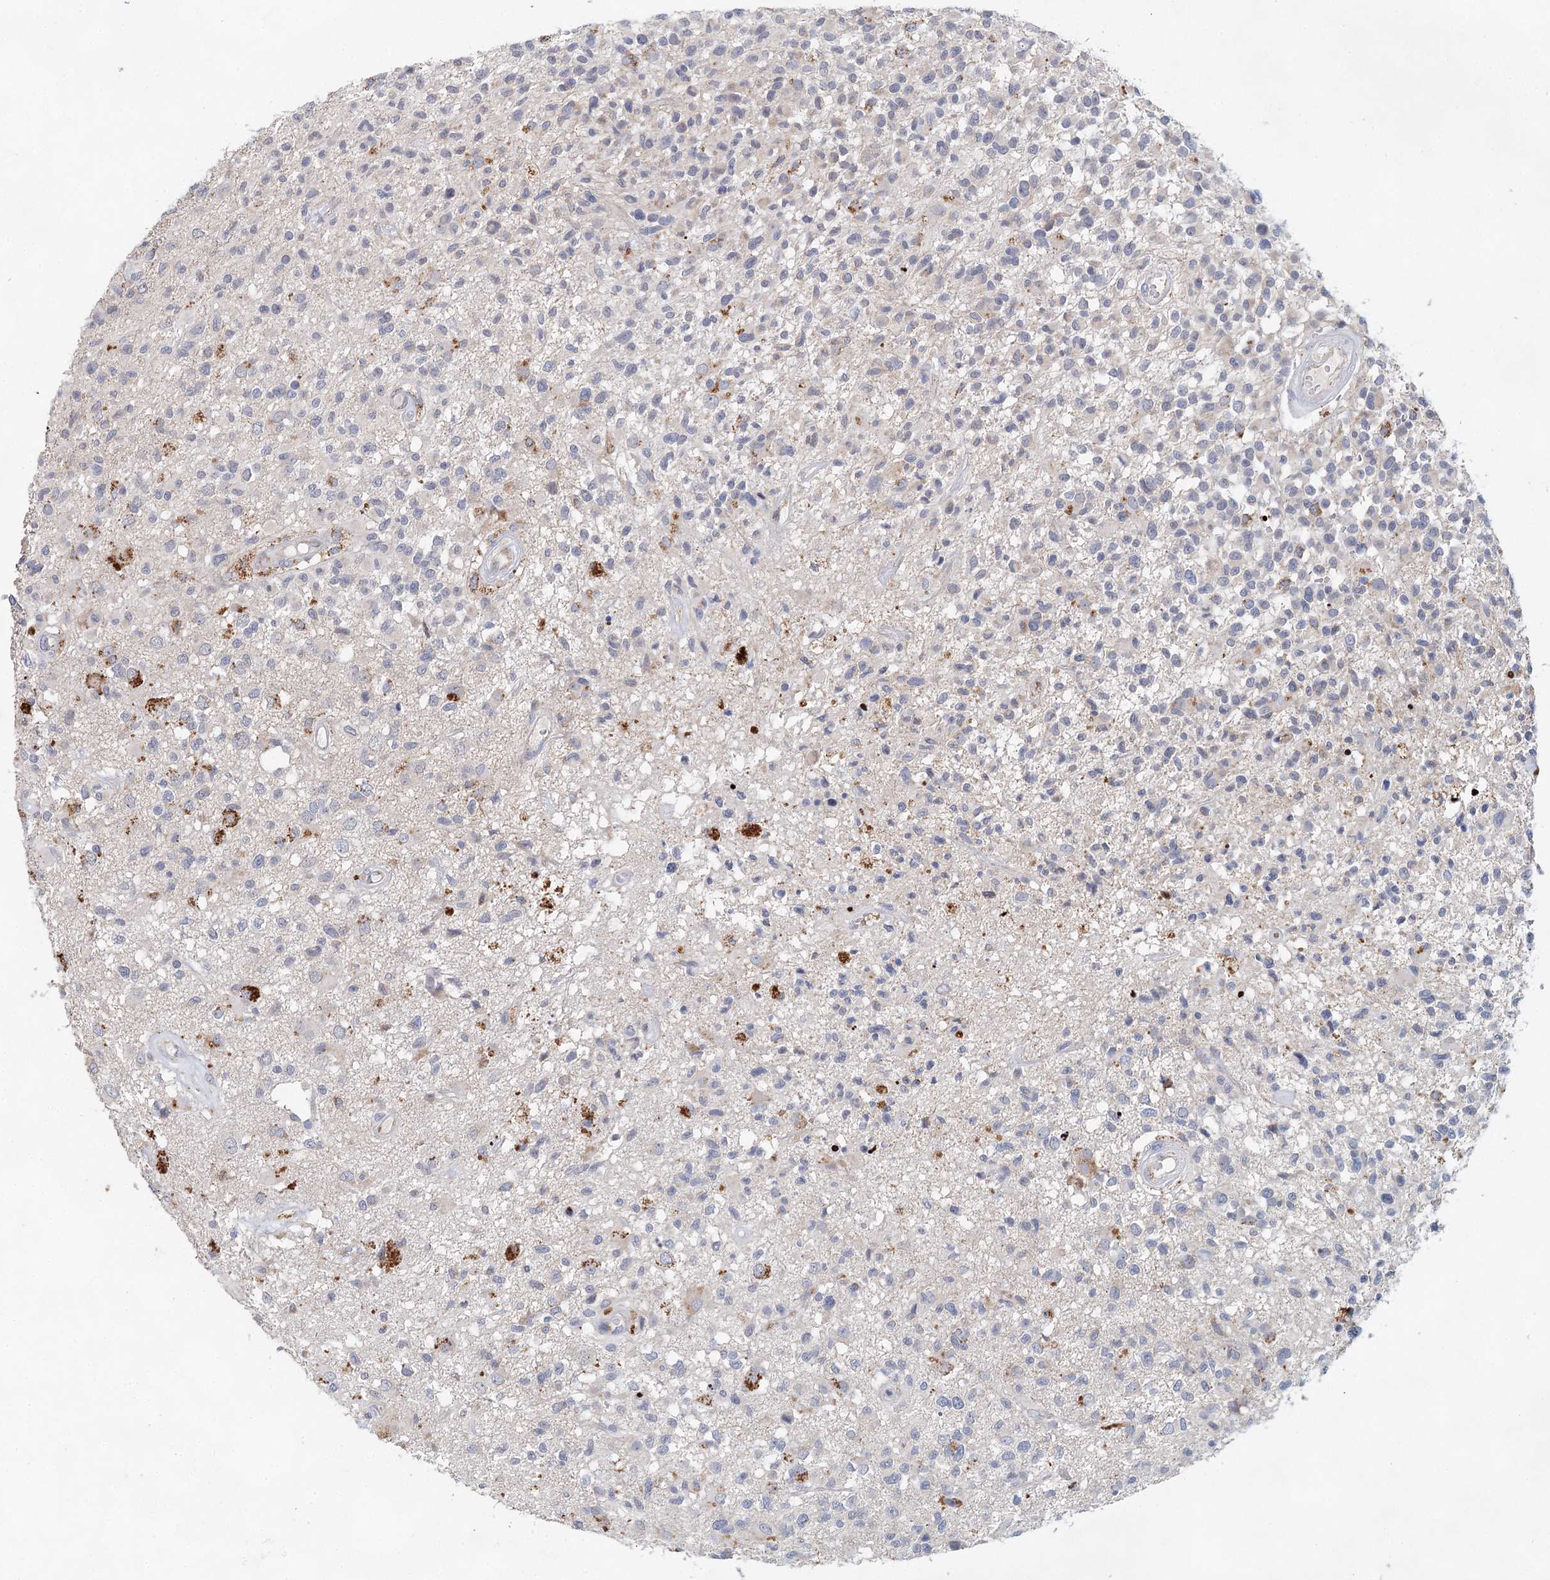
{"staining": {"intensity": "negative", "quantity": "none", "location": "none"}, "tissue": "glioma", "cell_type": "Tumor cells", "image_type": "cancer", "snomed": [{"axis": "morphology", "description": "Glioma, malignant, High grade"}, {"axis": "morphology", "description": "Glioblastoma, NOS"}, {"axis": "topography", "description": "Brain"}], "caption": "Tumor cells are negative for brown protein staining in glioma.", "gene": "XPO6", "patient": {"sex": "male", "age": 60}}